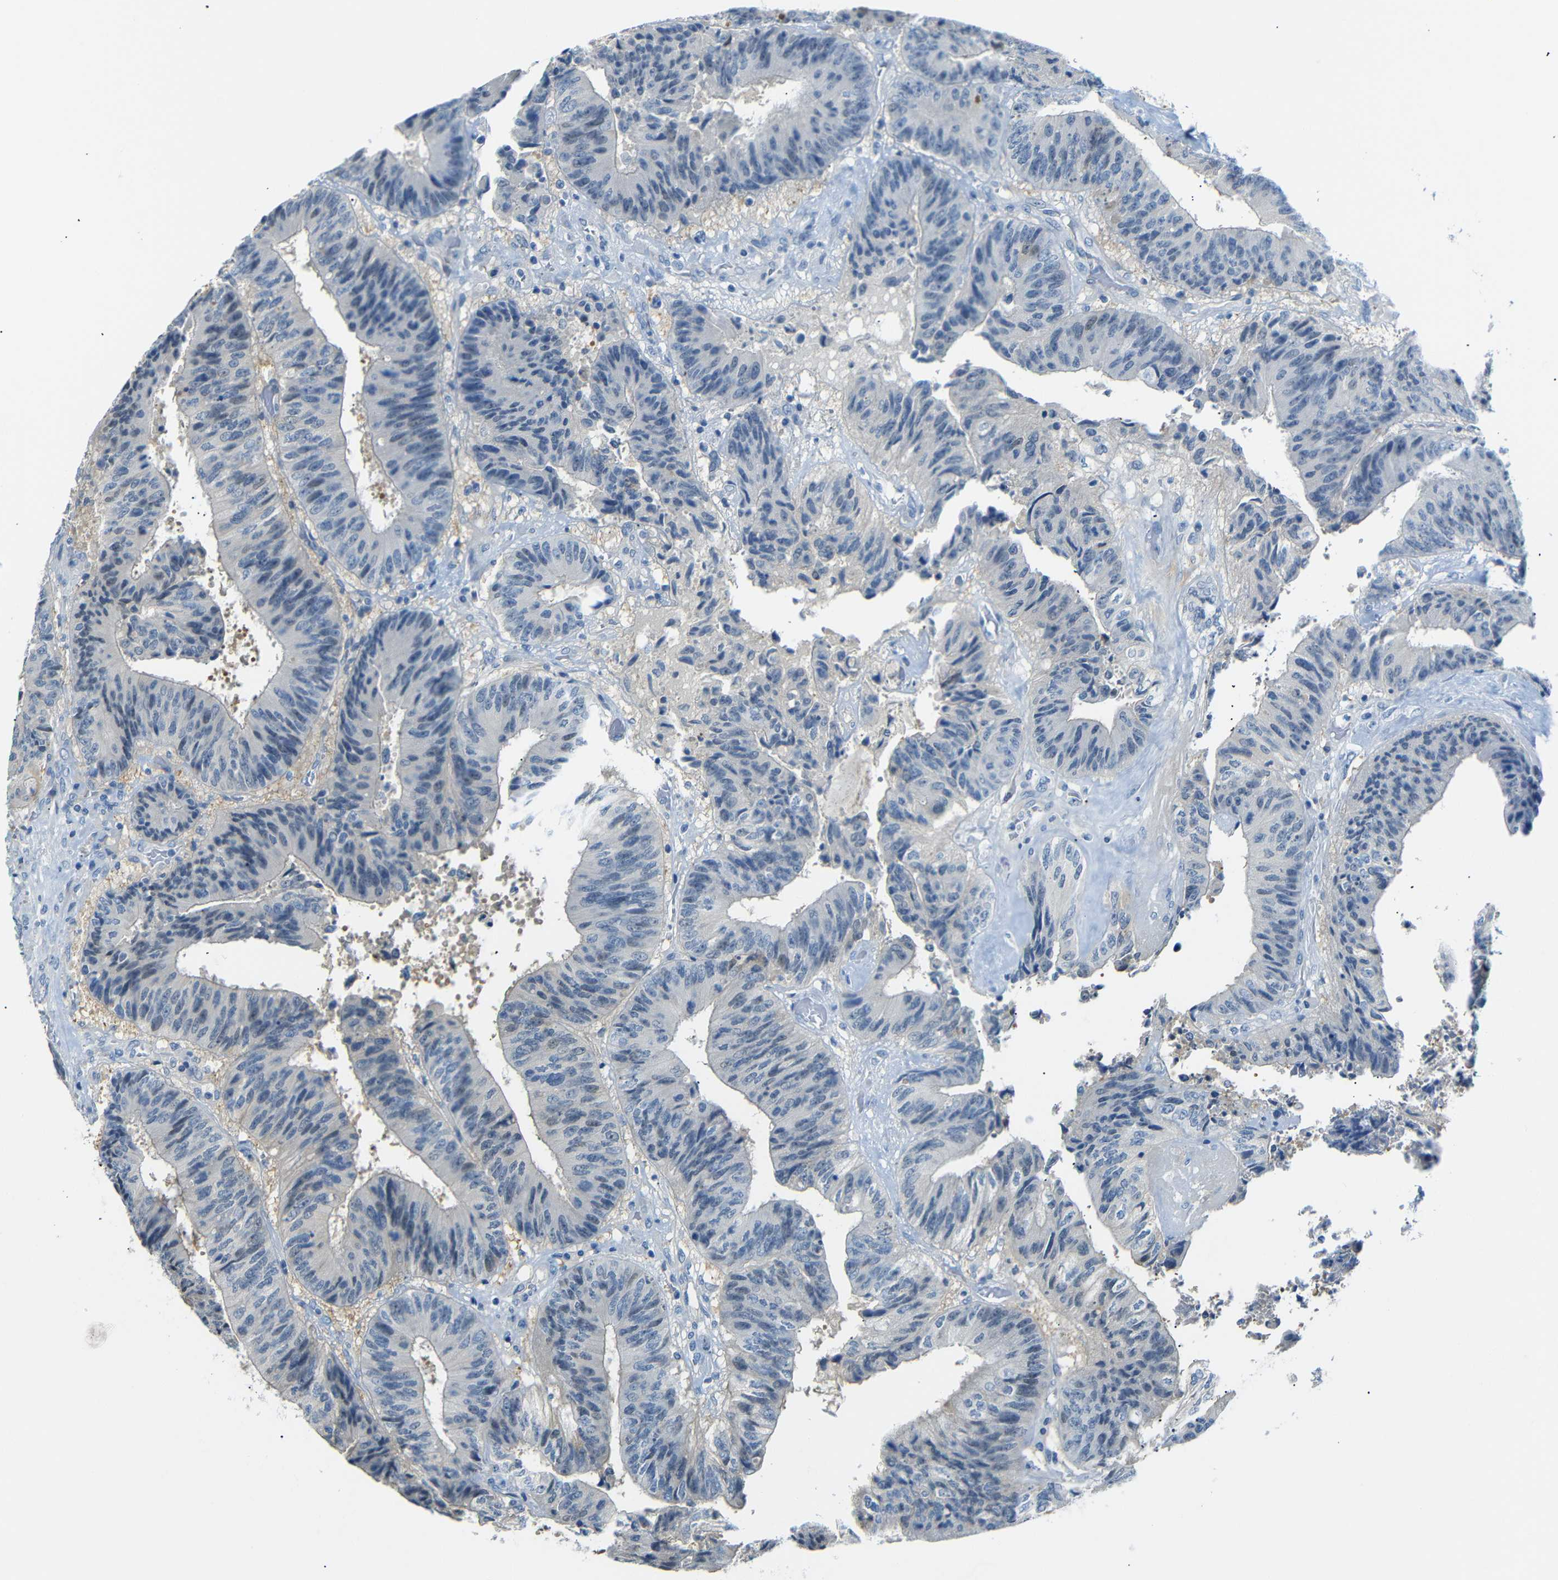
{"staining": {"intensity": "negative", "quantity": "none", "location": "none"}, "tissue": "colorectal cancer", "cell_type": "Tumor cells", "image_type": "cancer", "snomed": [{"axis": "morphology", "description": "Adenocarcinoma, NOS"}, {"axis": "topography", "description": "Rectum"}], "caption": "Immunohistochemical staining of adenocarcinoma (colorectal) demonstrates no significant expression in tumor cells.", "gene": "SFN", "patient": {"sex": "male", "age": 72}}